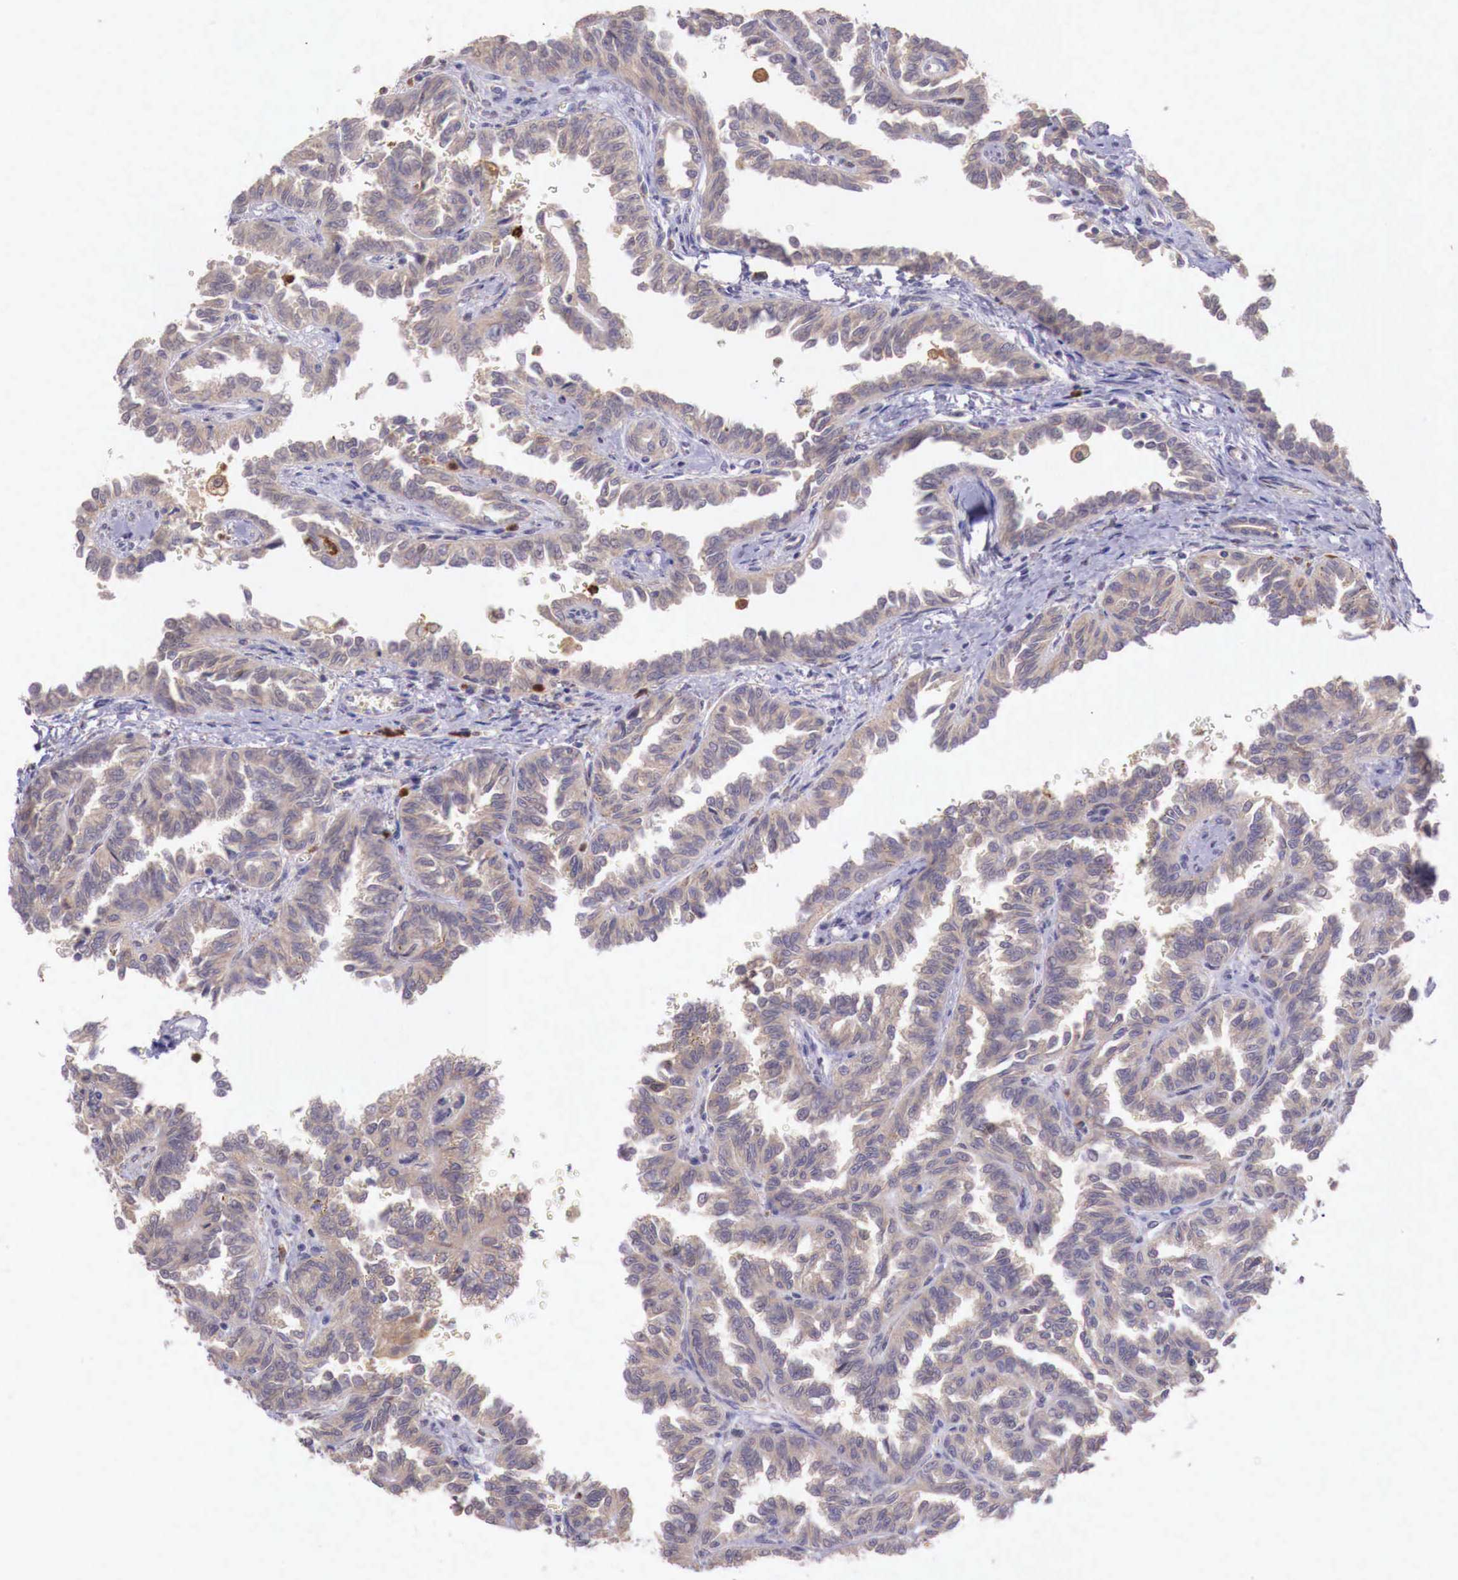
{"staining": {"intensity": "weak", "quantity": ">75%", "location": "cytoplasmic/membranous"}, "tissue": "renal cancer", "cell_type": "Tumor cells", "image_type": "cancer", "snomed": [{"axis": "morphology", "description": "Inflammation, NOS"}, {"axis": "morphology", "description": "Adenocarcinoma, NOS"}, {"axis": "topography", "description": "Kidney"}], "caption": "The immunohistochemical stain highlights weak cytoplasmic/membranous staining in tumor cells of renal cancer tissue. The protein of interest is shown in brown color, while the nuclei are stained blue.", "gene": "GAB2", "patient": {"sex": "male", "age": 68}}